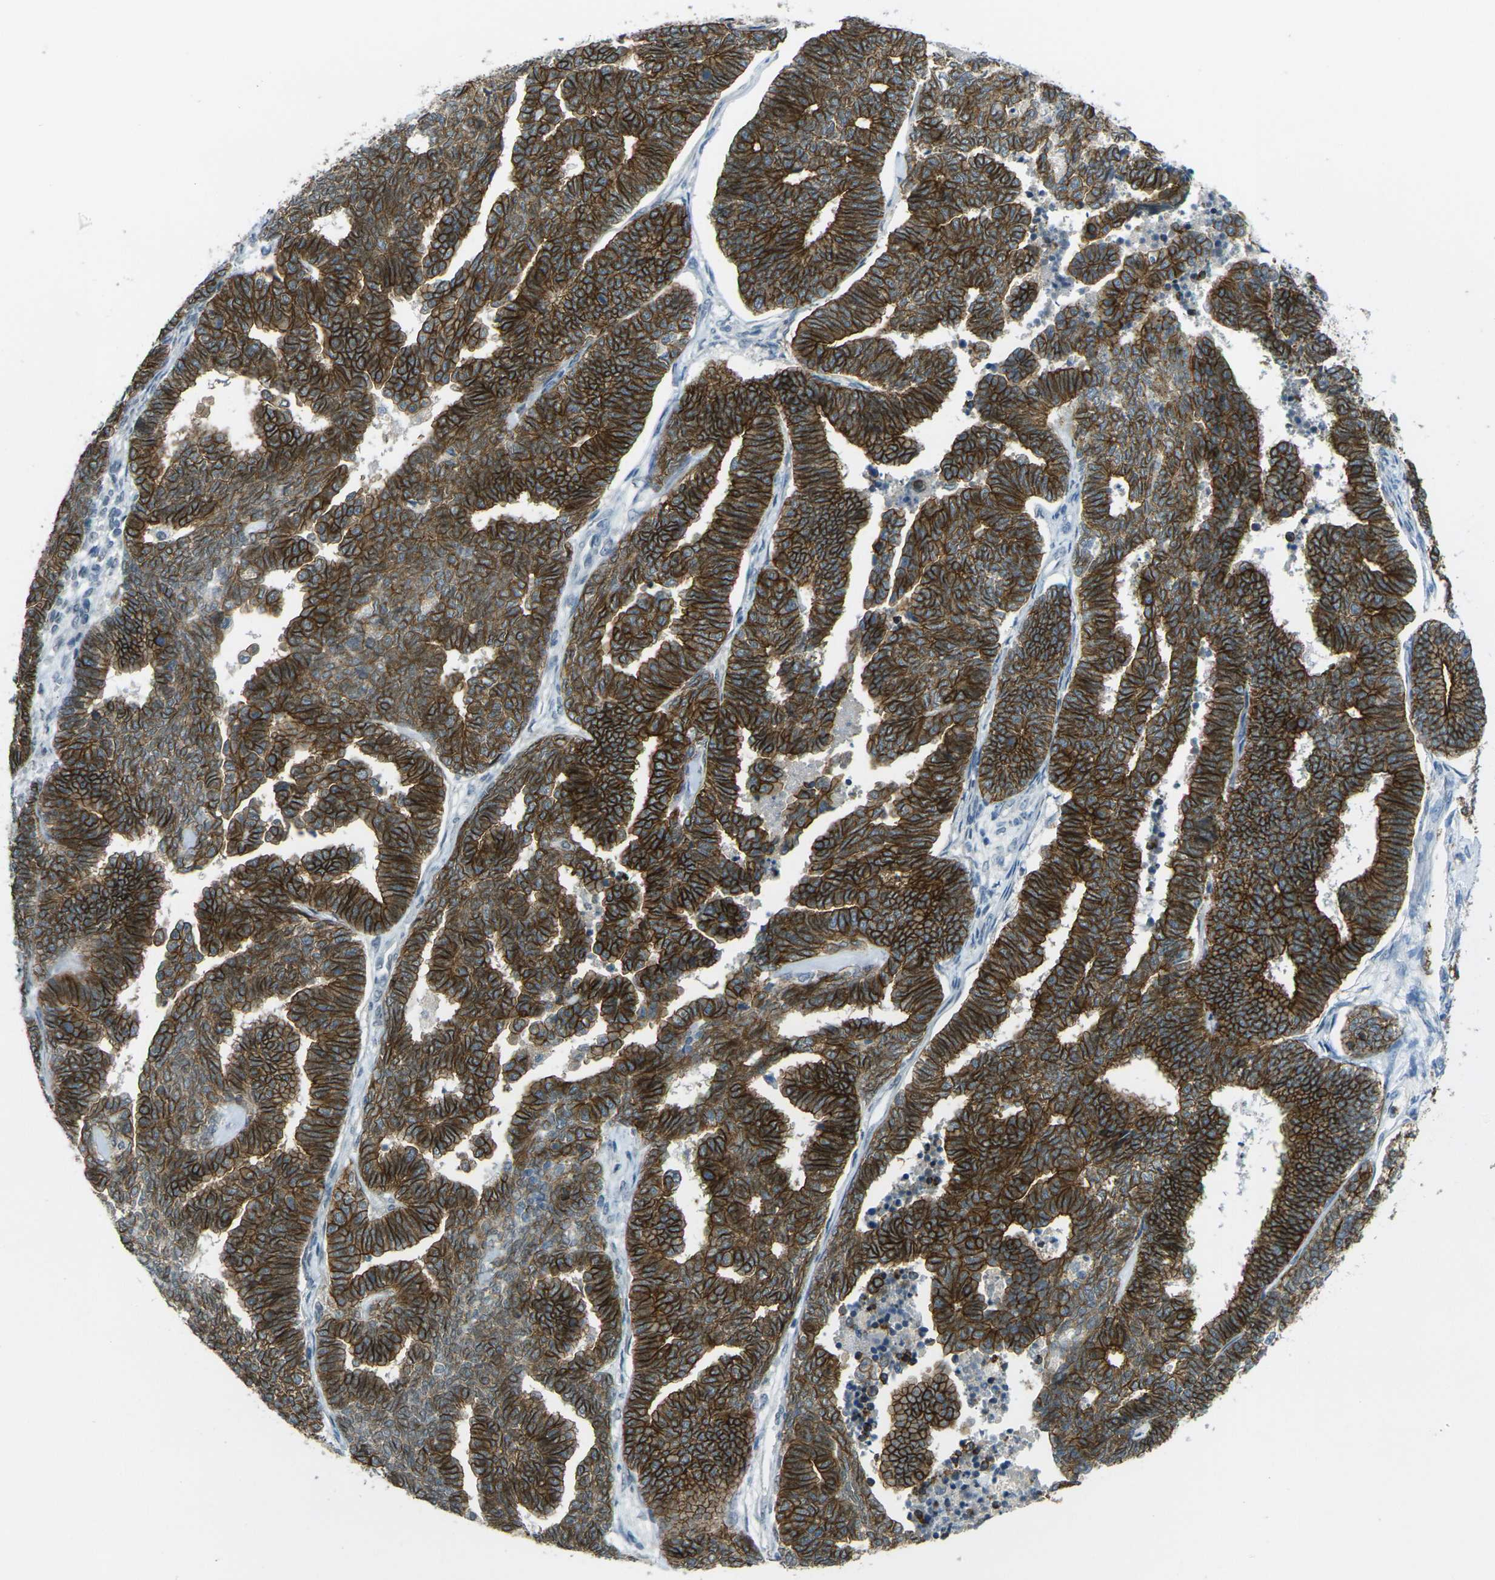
{"staining": {"intensity": "strong", "quantity": ">75%", "location": "cytoplasmic/membranous"}, "tissue": "endometrial cancer", "cell_type": "Tumor cells", "image_type": "cancer", "snomed": [{"axis": "morphology", "description": "Adenocarcinoma, NOS"}, {"axis": "topography", "description": "Endometrium"}], "caption": "Human adenocarcinoma (endometrial) stained with a brown dye shows strong cytoplasmic/membranous positive positivity in about >75% of tumor cells.", "gene": "SPTBN2", "patient": {"sex": "female", "age": 70}}